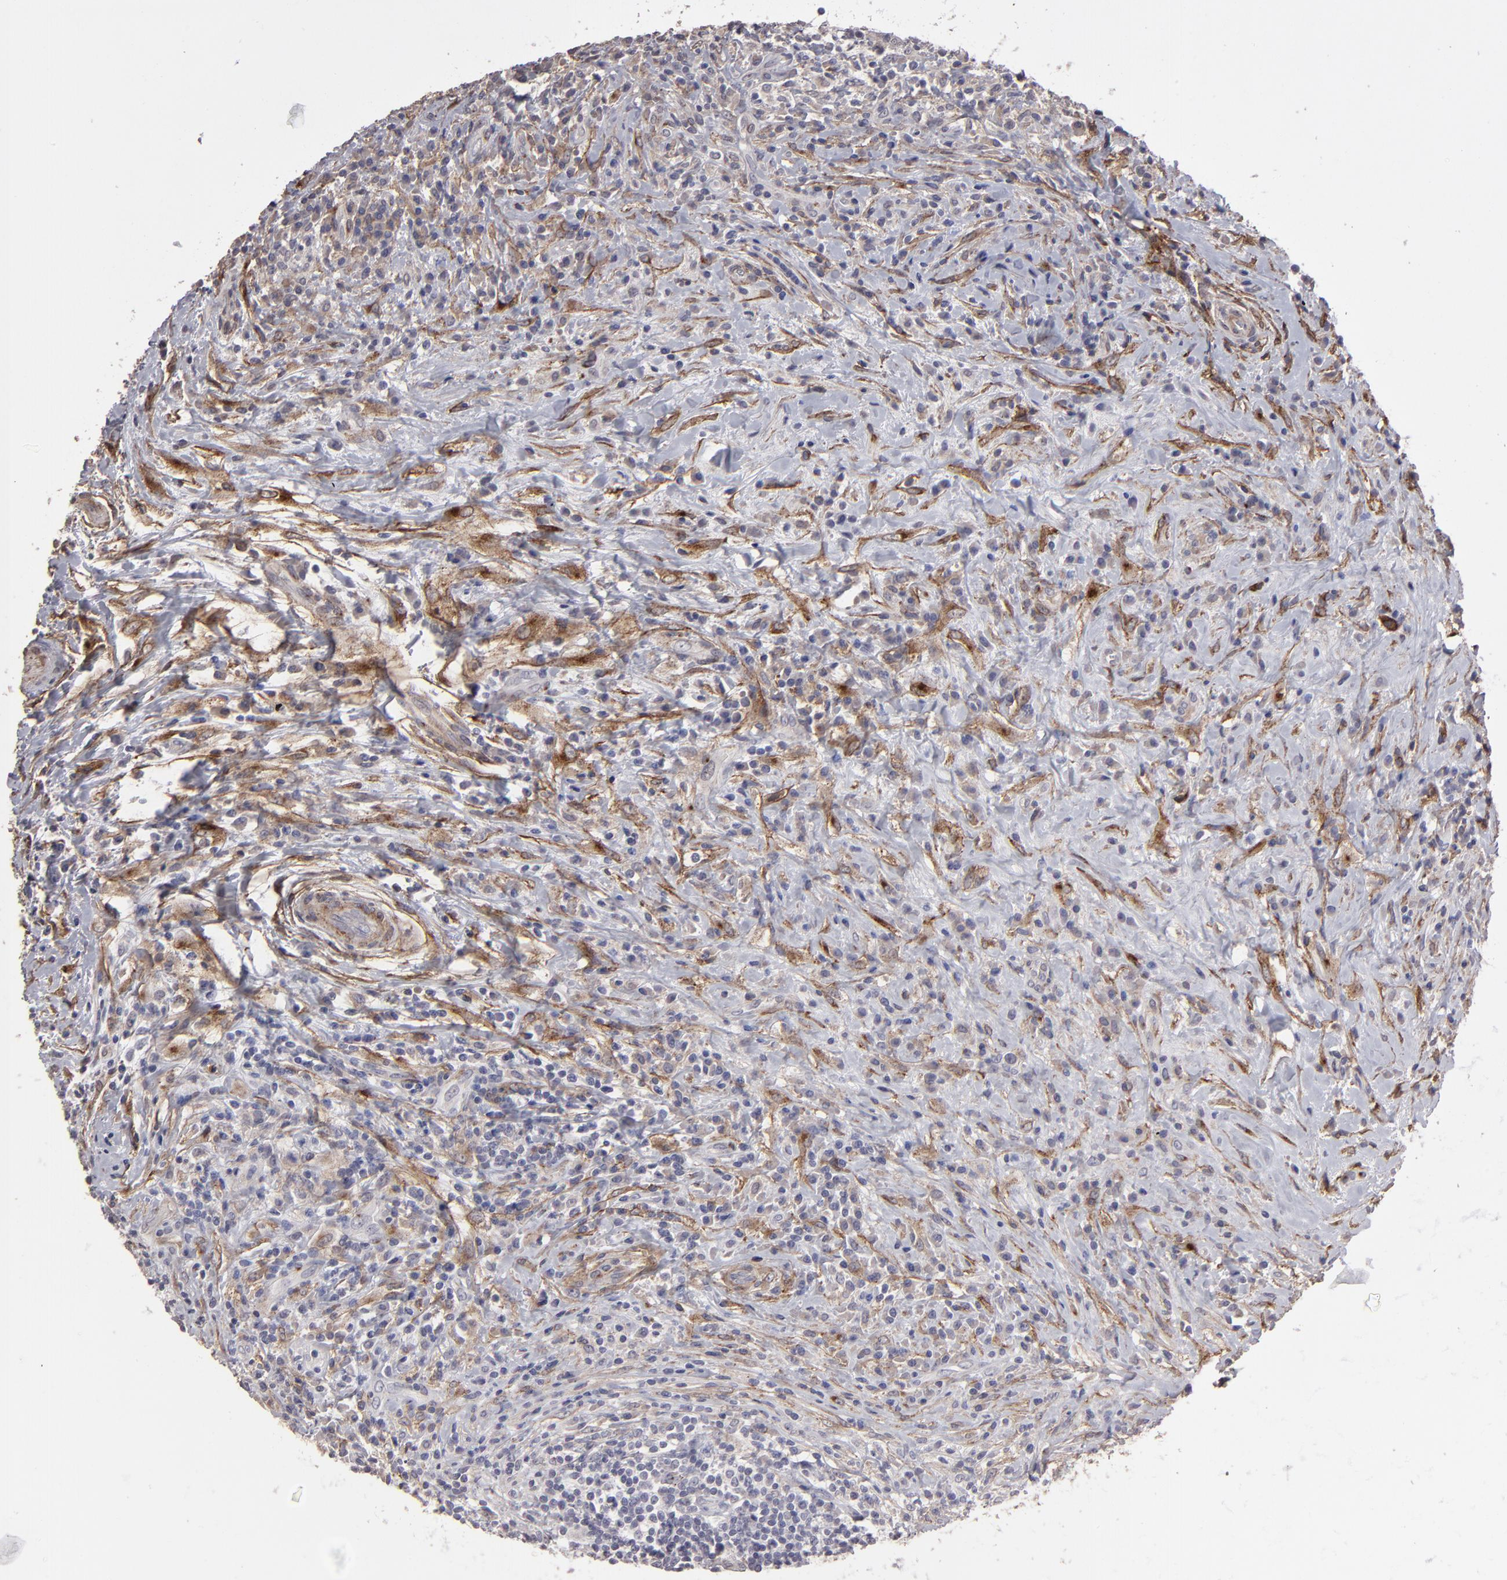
{"staining": {"intensity": "weak", "quantity": "25%-75%", "location": "cytoplasmic/membranous"}, "tissue": "lymphoma", "cell_type": "Tumor cells", "image_type": "cancer", "snomed": [{"axis": "morphology", "description": "Hodgkin's disease, NOS"}, {"axis": "topography", "description": "Lymph node"}], "caption": "Immunohistochemistry (IHC) (DAB (3,3'-diaminobenzidine)) staining of human Hodgkin's disease shows weak cytoplasmic/membranous protein expression in about 25%-75% of tumor cells.", "gene": "ITGB5", "patient": {"sex": "female", "age": 25}}